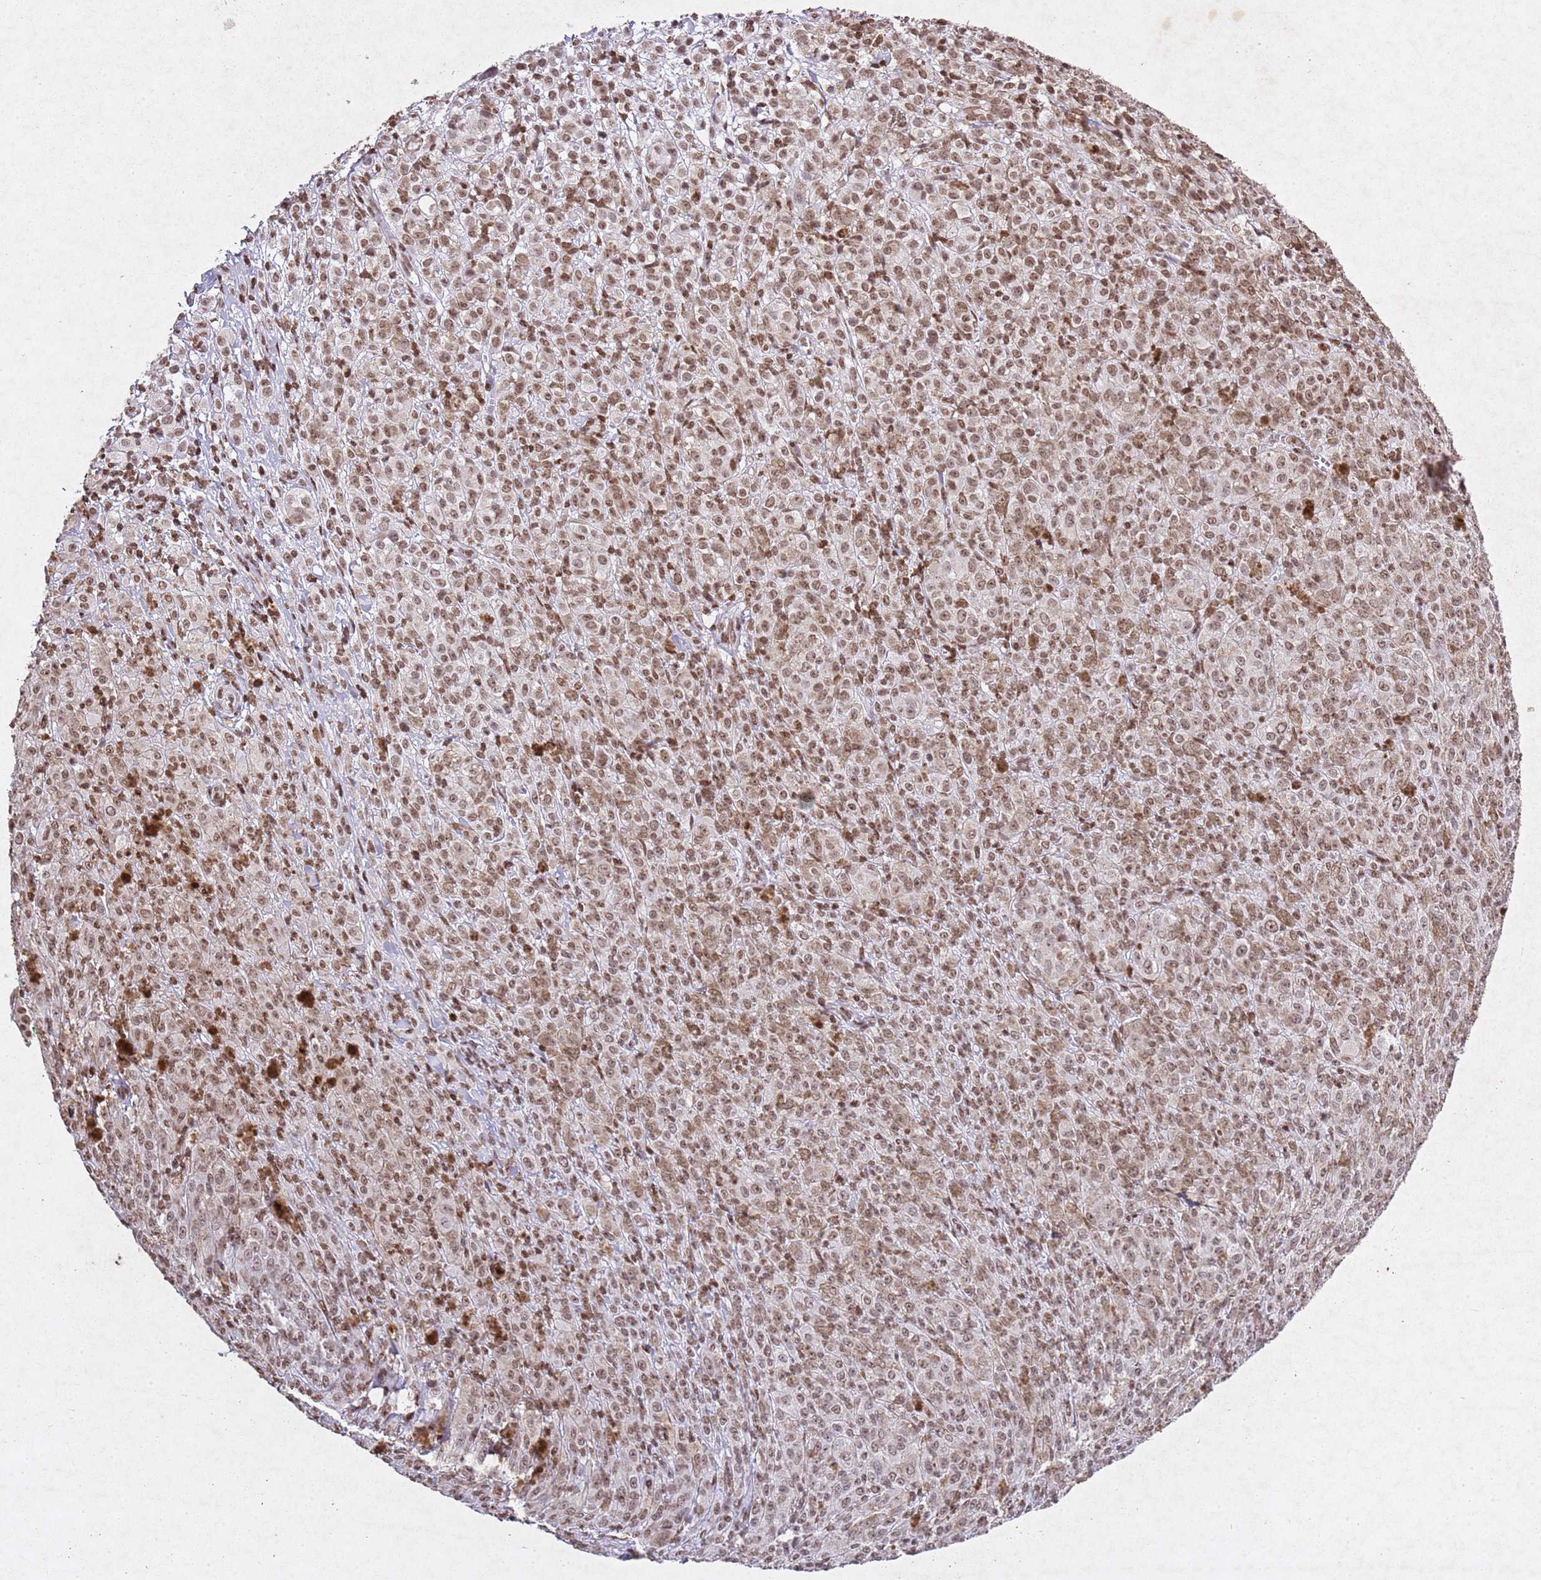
{"staining": {"intensity": "moderate", "quantity": ">75%", "location": "nuclear"}, "tissue": "melanoma", "cell_type": "Tumor cells", "image_type": "cancer", "snomed": [{"axis": "morphology", "description": "Malignant melanoma, NOS"}, {"axis": "topography", "description": "Skin"}], "caption": "IHC image of neoplastic tissue: human malignant melanoma stained using IHC displays medium levels of moderate protein expression localized specifically in the nuclear of tumor cells, appearing as a nuclear brown color.", "gene": "BMAL1", "patient": {"sex": "female", "age": 52}}